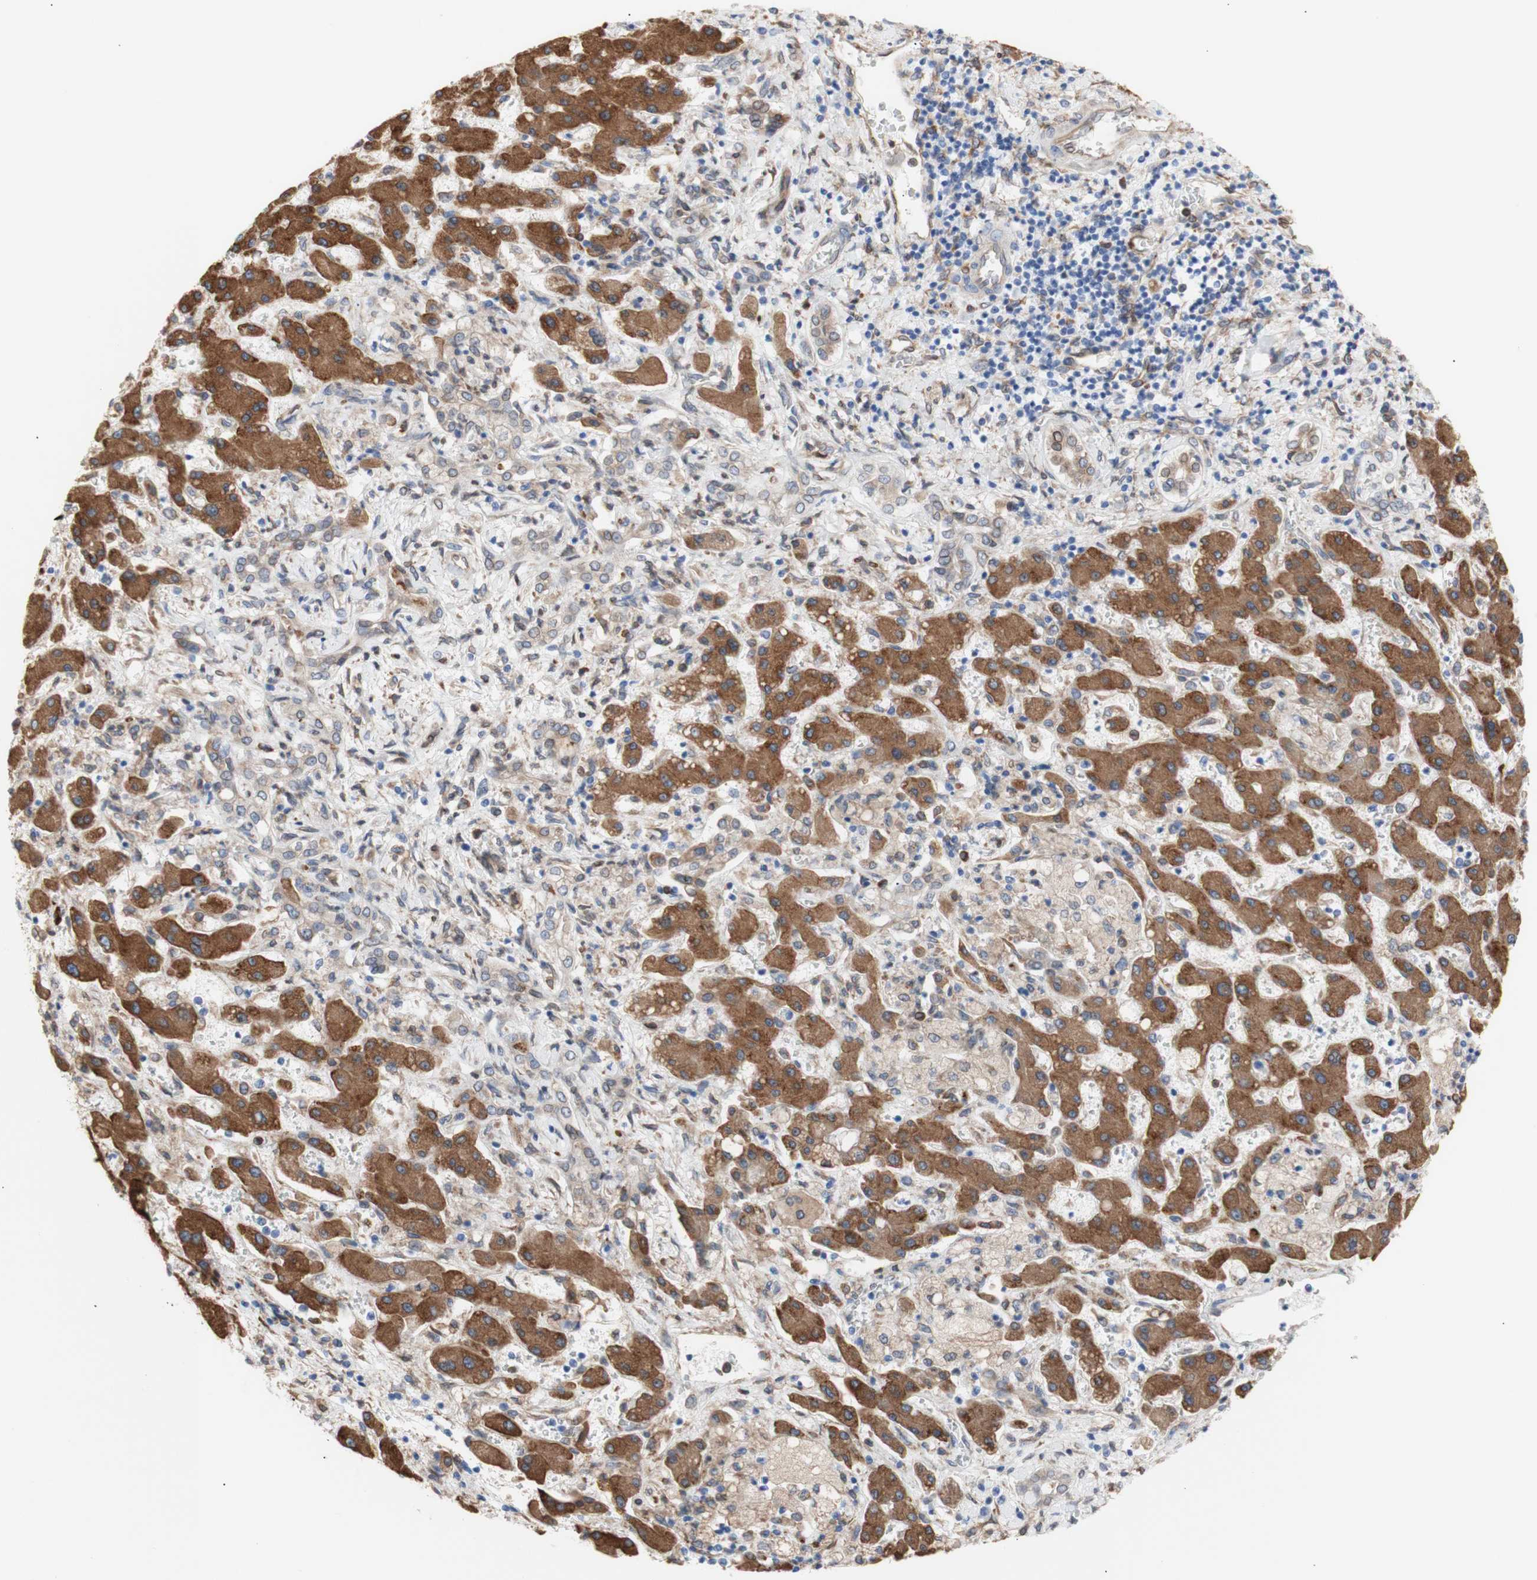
{"staining": {"intensity": "weak", "quantity": "<25%", "location": "cytoplasmic/membranous"}, "tissue": "liver cancer", "cell_type": "Tumor cells", "image_type": "cancer", "snomed": [{"axis": "morphology", "description": "Cholangiocarcinoma"}, {"axis": "topography", "description": "Liver"}], "caption": "DAB immunohistochemical staining of liver cancer shows no significant staining in tumor cells.", "gene": "ERLIN1", "patient": {"sex": "male", "age": 50}}